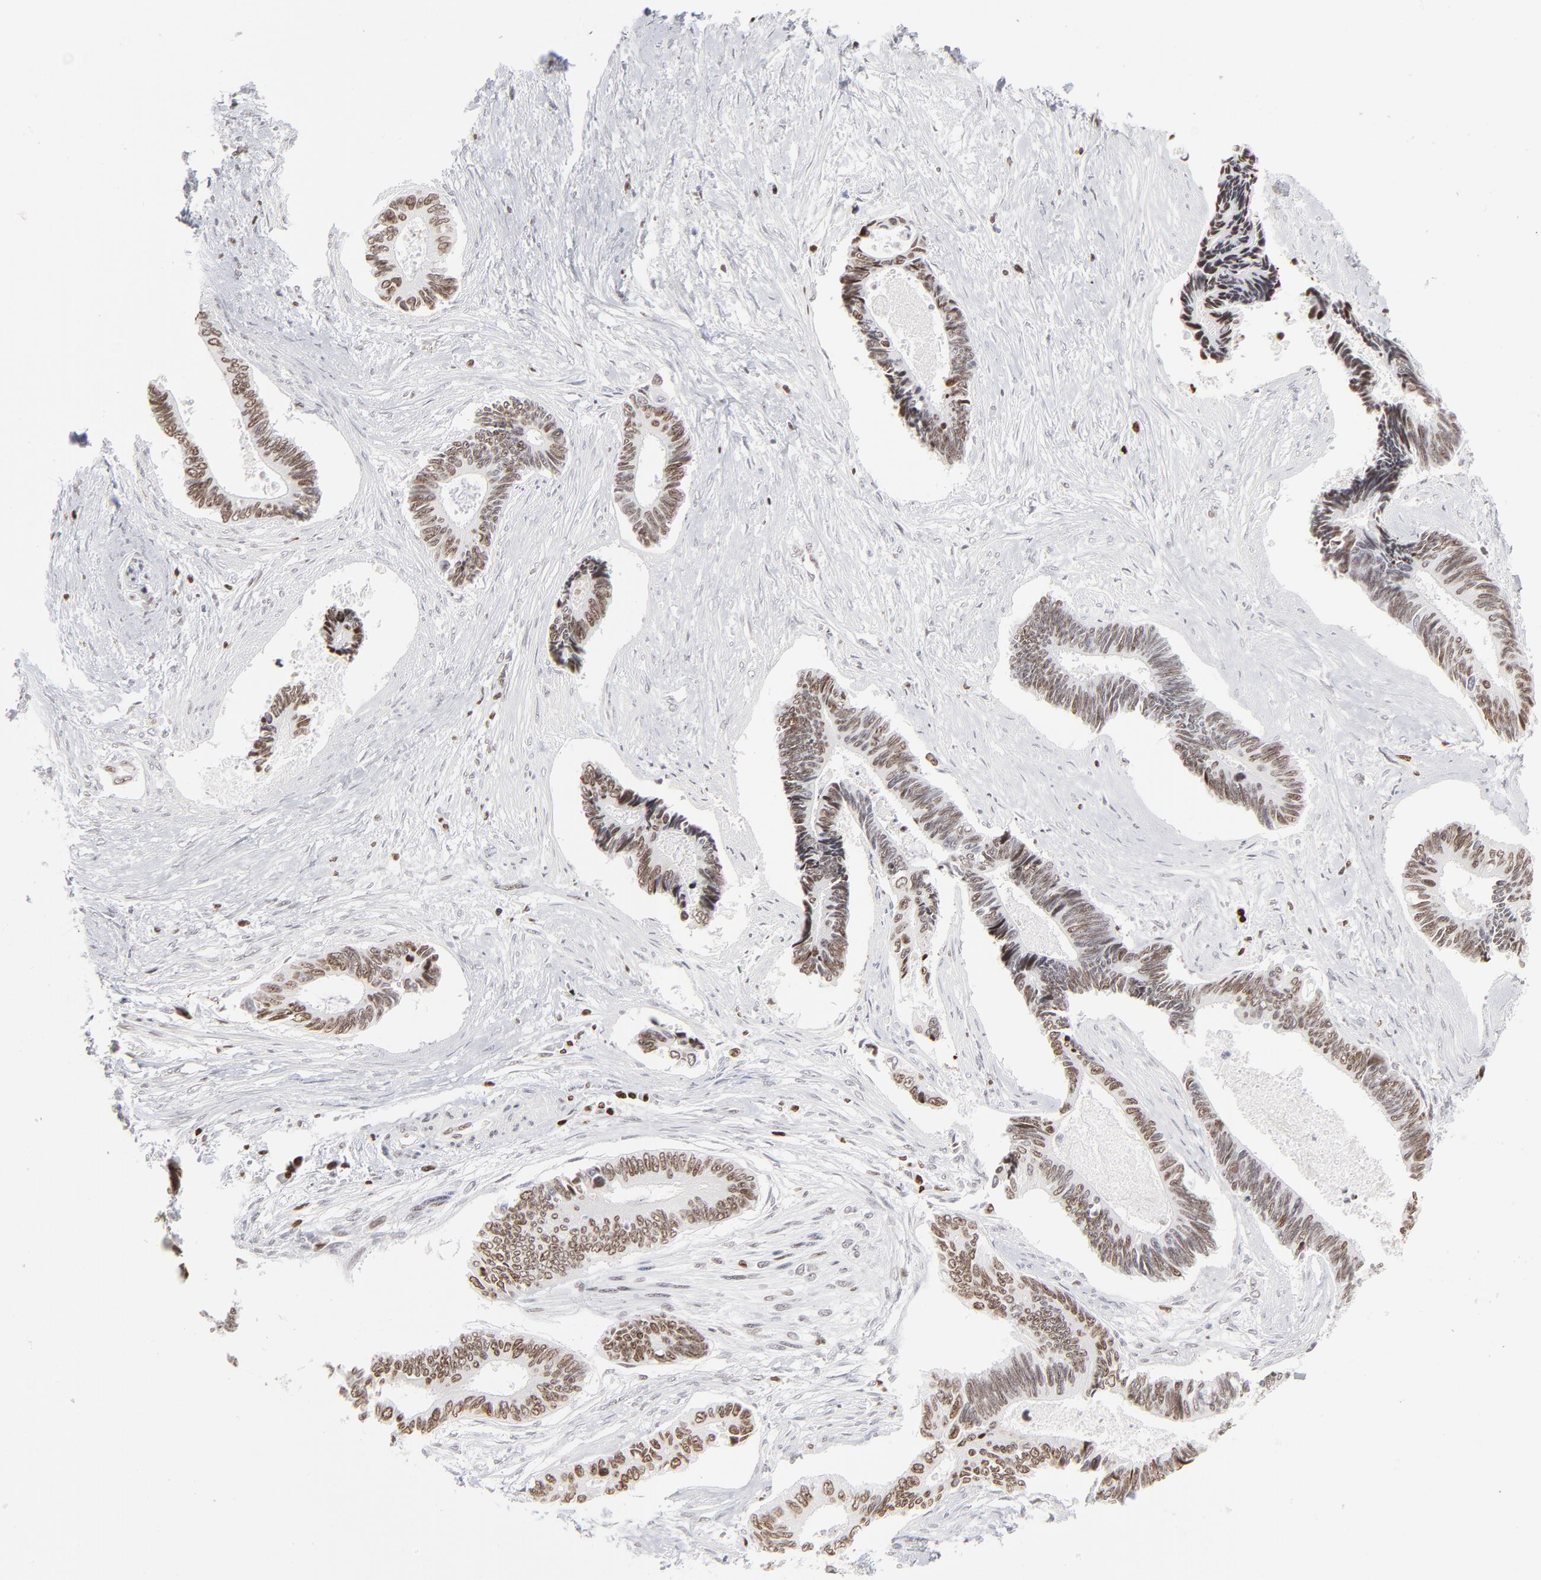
{"staining": {"intensity": "moderate", "quantity": "25%-75%", "location": "nuclear"}, "tissue": "pancreatic cancer", "cell_type": "Tumor cells", "image_type": "cancer", "snomed": [{"axis": "morphology", "description": "Adenocarcinoma, NOS"}, {"axis": "topography", "description": "Pancreas"}], "caption": "Human pancreatic adenocarcinoma stained for a protein (brown) reveals moderate nuclear positive positivity in about 25%-75% of tumor cells.", "gene": "PARP1", "patient": {"sex": "female", "age": 70}}